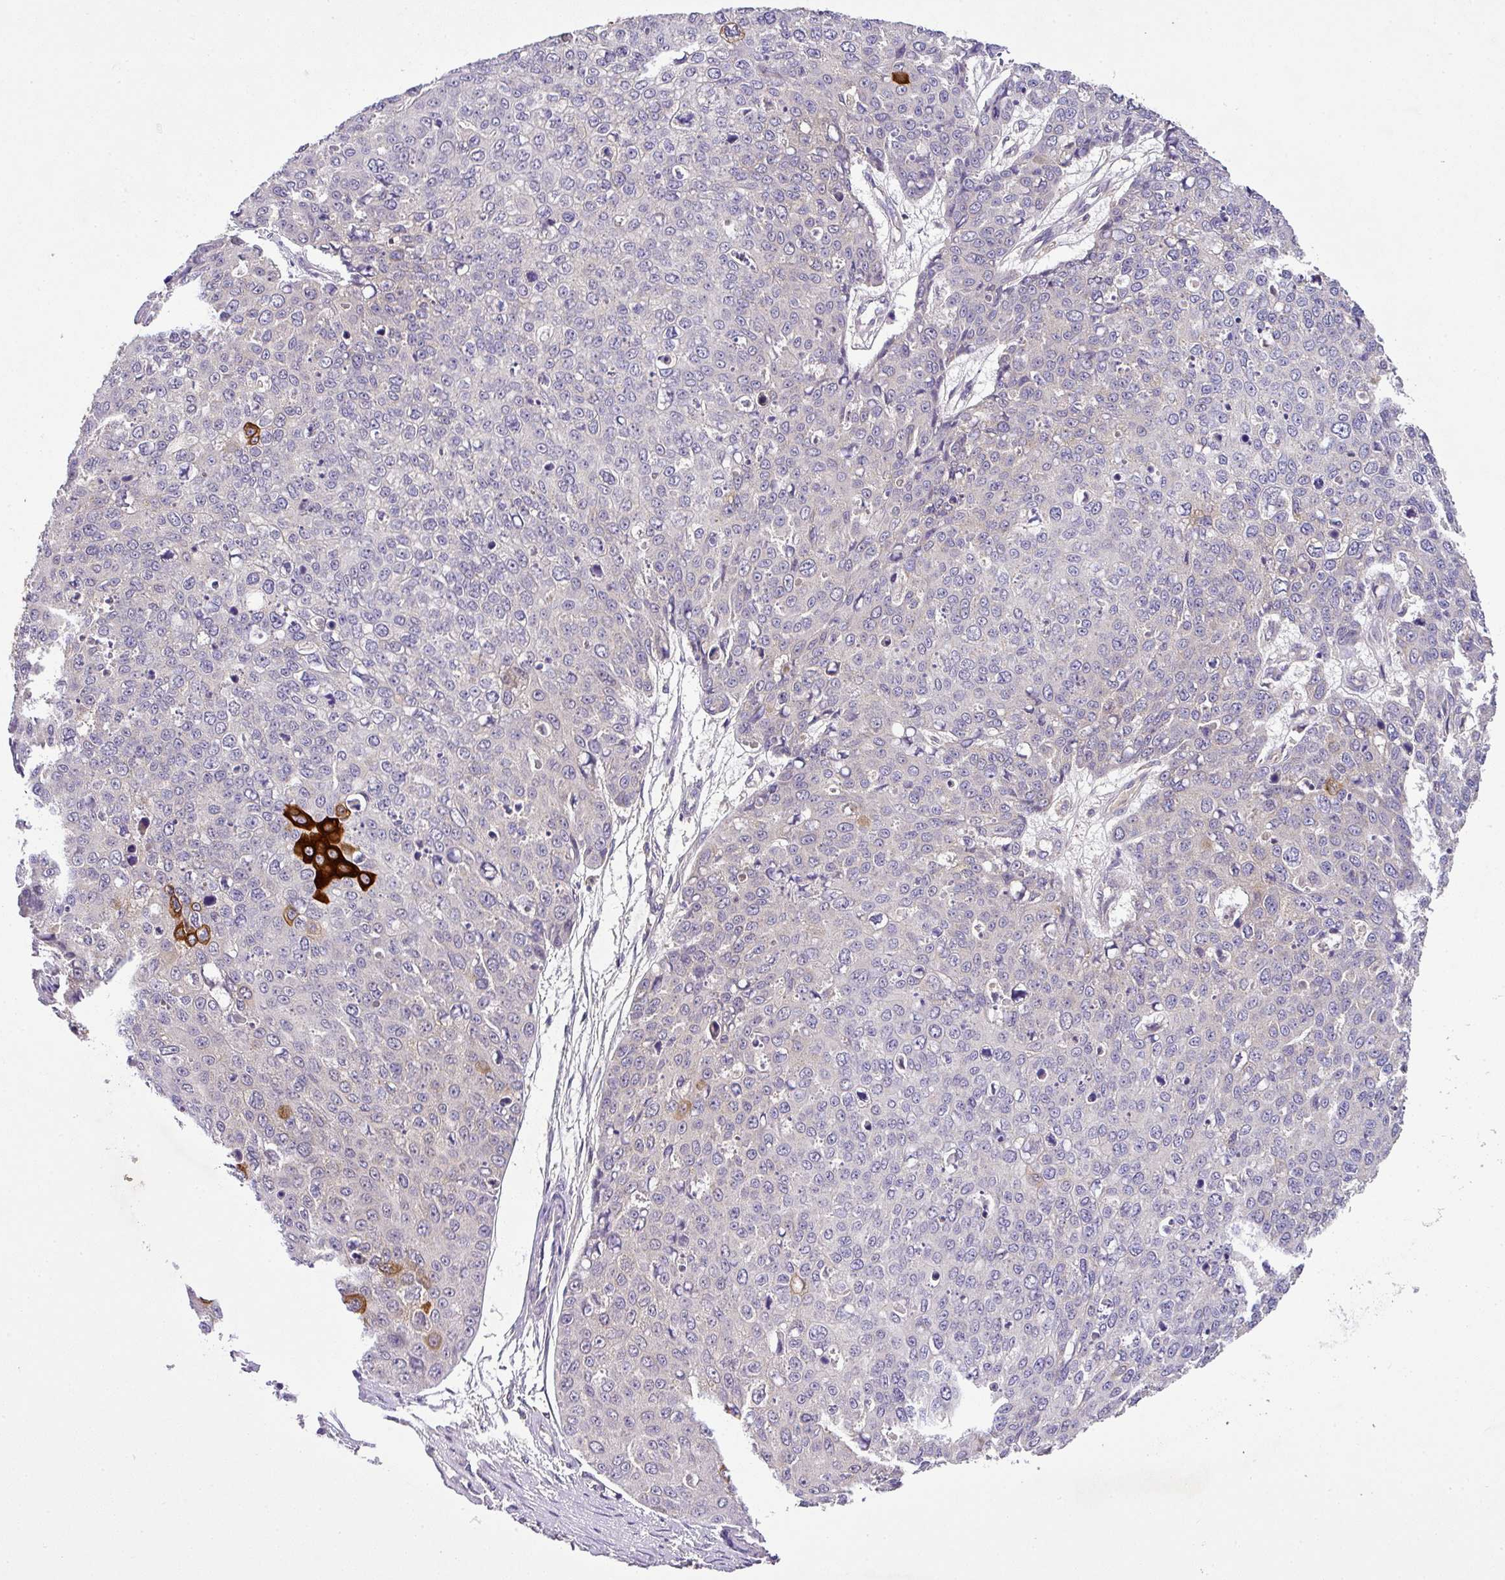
{"staining": {"intensity": "strong", "quantity": "<25%", "location": "cytoplasmic/membranous"}, "tissue": "skin cancer", "cell_type": "Tumor cells", "image_type": "cancer", "snomed": [{"axis": "morphology", "description": "Squamous cell carcinoma, NOS"}, {"axis": "topography", "description": "Skin"}], "caption": "Immunohistochemical staining of skin squamous cell carcinoma demonstrates medium levels of strong cytoplasmic/membranous protein staining in approximately <25% of tumor cells.", "gene": "ZNF513", "patient": {"sex": "male", "age": 71}}